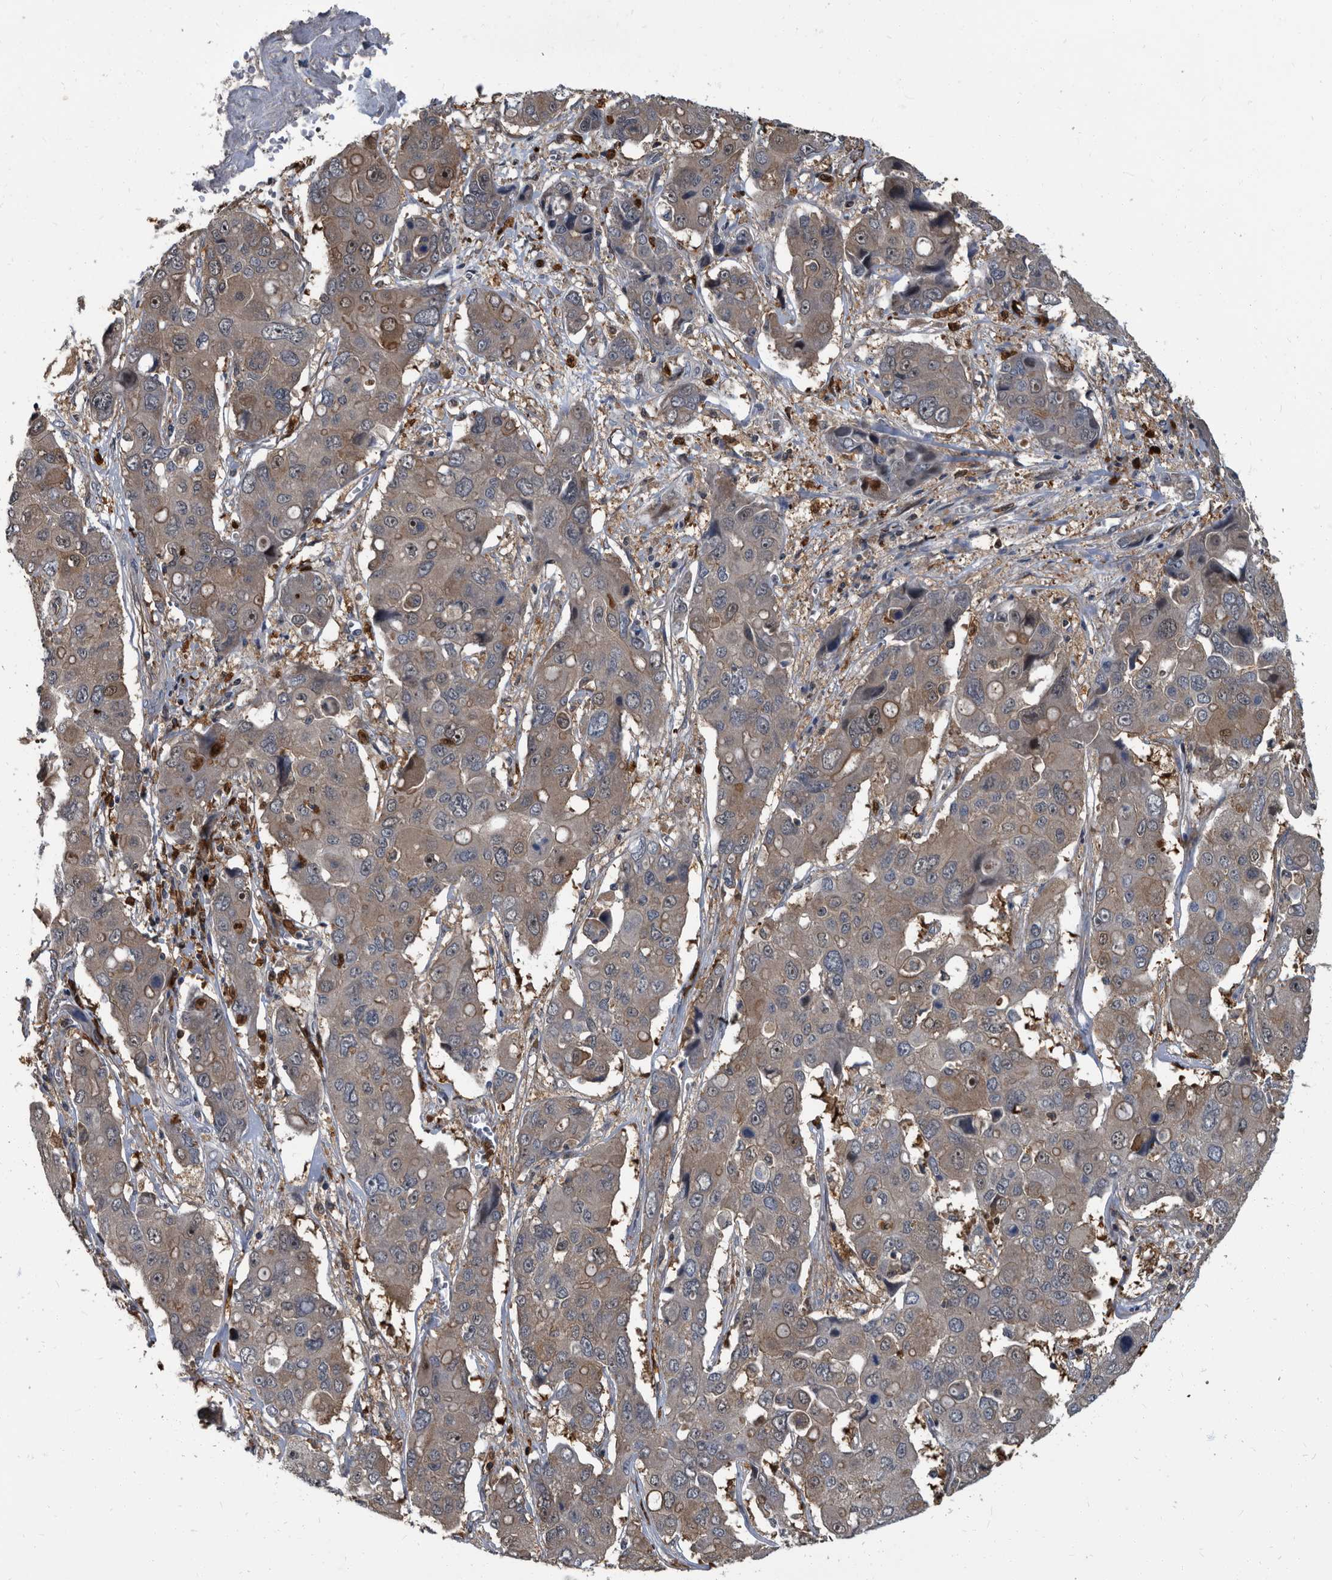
{"staining": {"intensity": "weak", "quantity": "<25%", "location": "cytoplasmic/membranous"}, "tissue": "liver cancer", "cell_type": "Tumor cells", "image_type": "cancer", "snomed": [{"axis": "morphology", "description": "Cholangiocarcinoma"}, {"axis": "topography", "description": "Liver"}], "caption": "This micrograph is of cholangiocarcinoma (liver) stained with IHC to label a protein in brown with the nuclei are counter-stained blue. There is no staining in tumor cells.", "gene": "CDV3", "patient": {"sex": "male", "age": 67}}